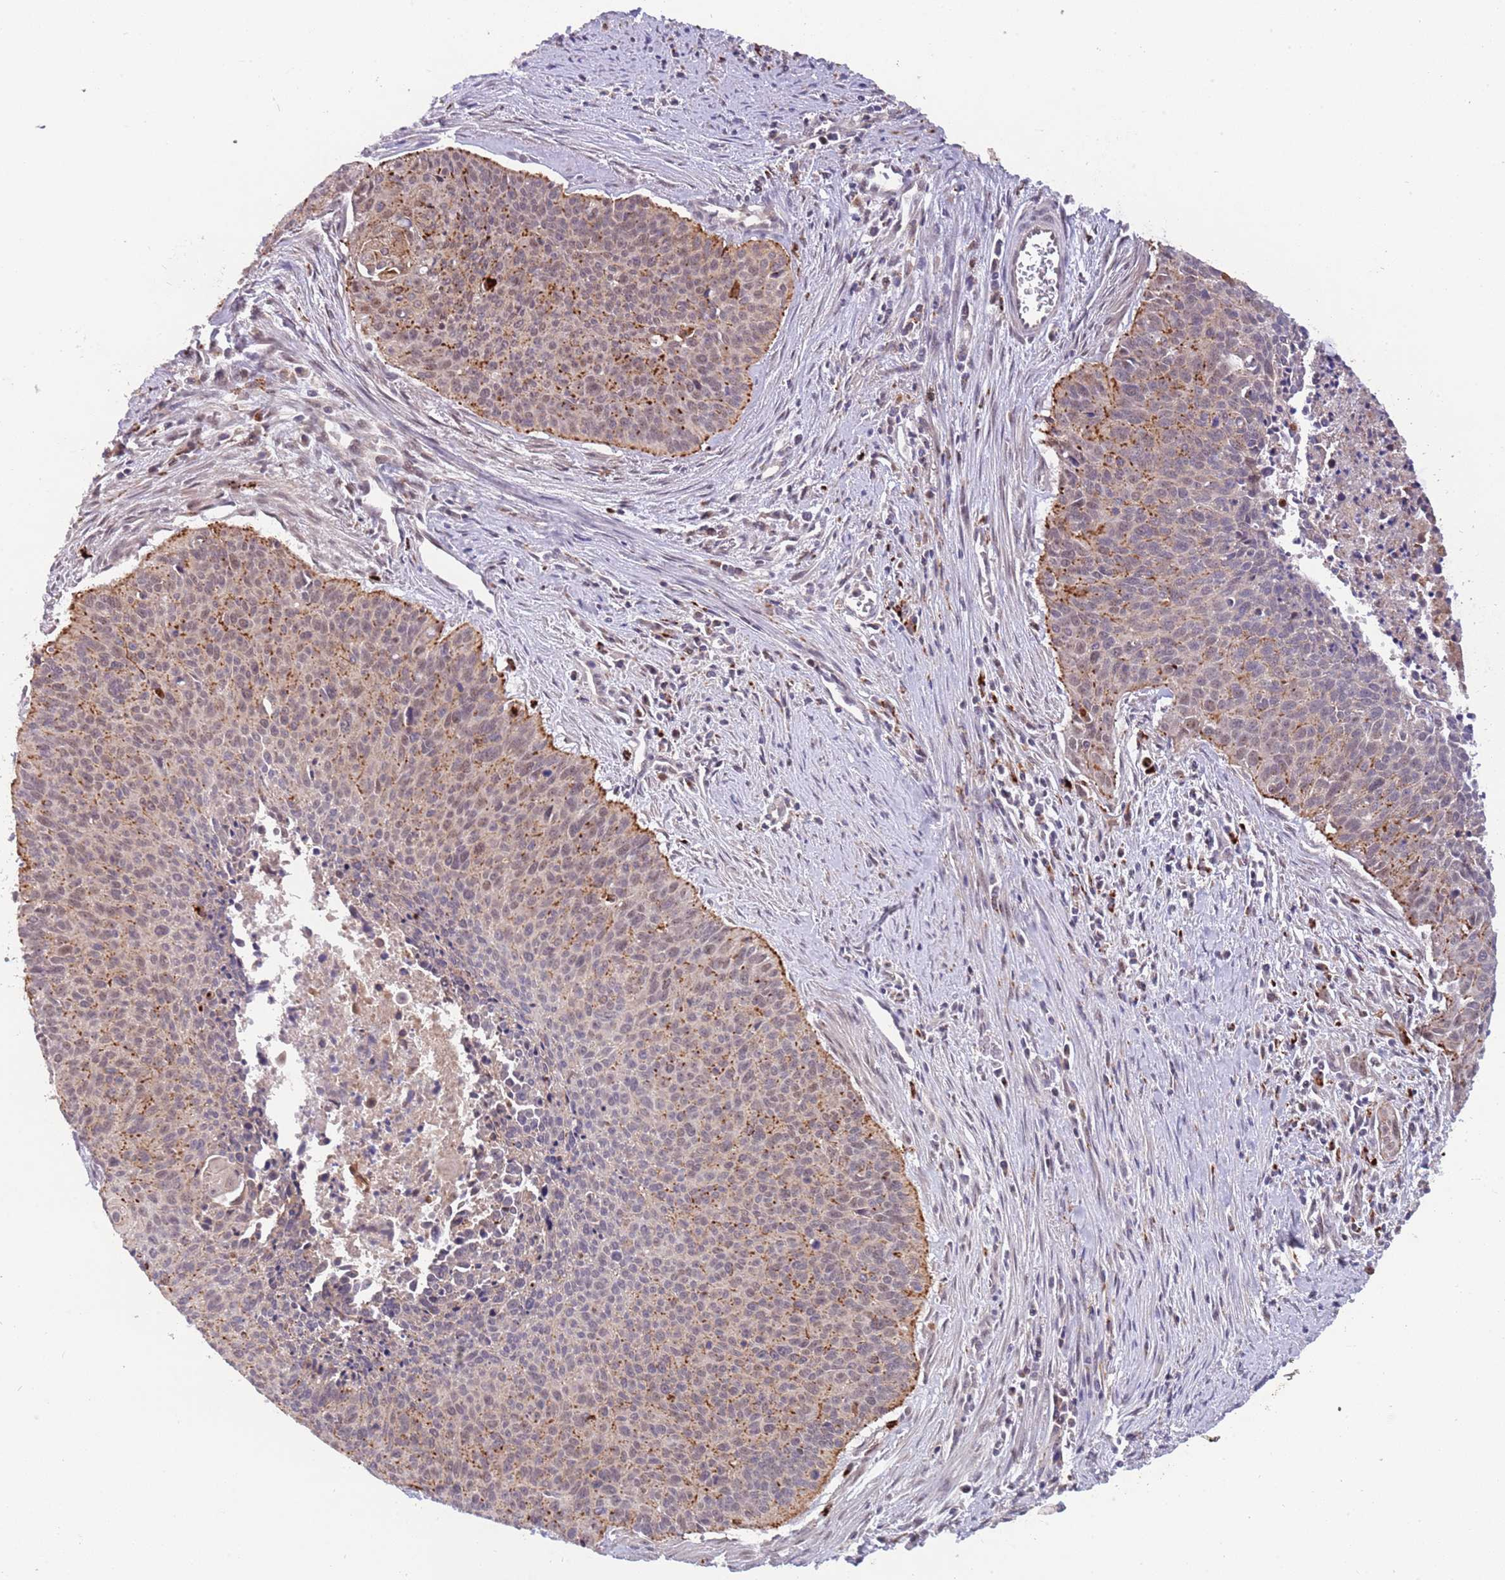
{"staining": {"intensity": "weak", "quantity": "<25%", "location": "cytoplasmic/membranous,nuclear"}, "tissue": "cervical cancer", "cell_type": "Tumor cells", "image_type": "cancer", "snomed": [{"axis": "morphology", "description": "Squamous cell carcinoma, NOS"}, {"axis": "topography", "description": "Cervix"}], "caption": "Squamous cell carcinoma (cervical) was stained to show a protein in brown. There is no significant positivity in tumor cells.", "gene": "TRIM27", "patient": {"sex": "female", "age": 55}}